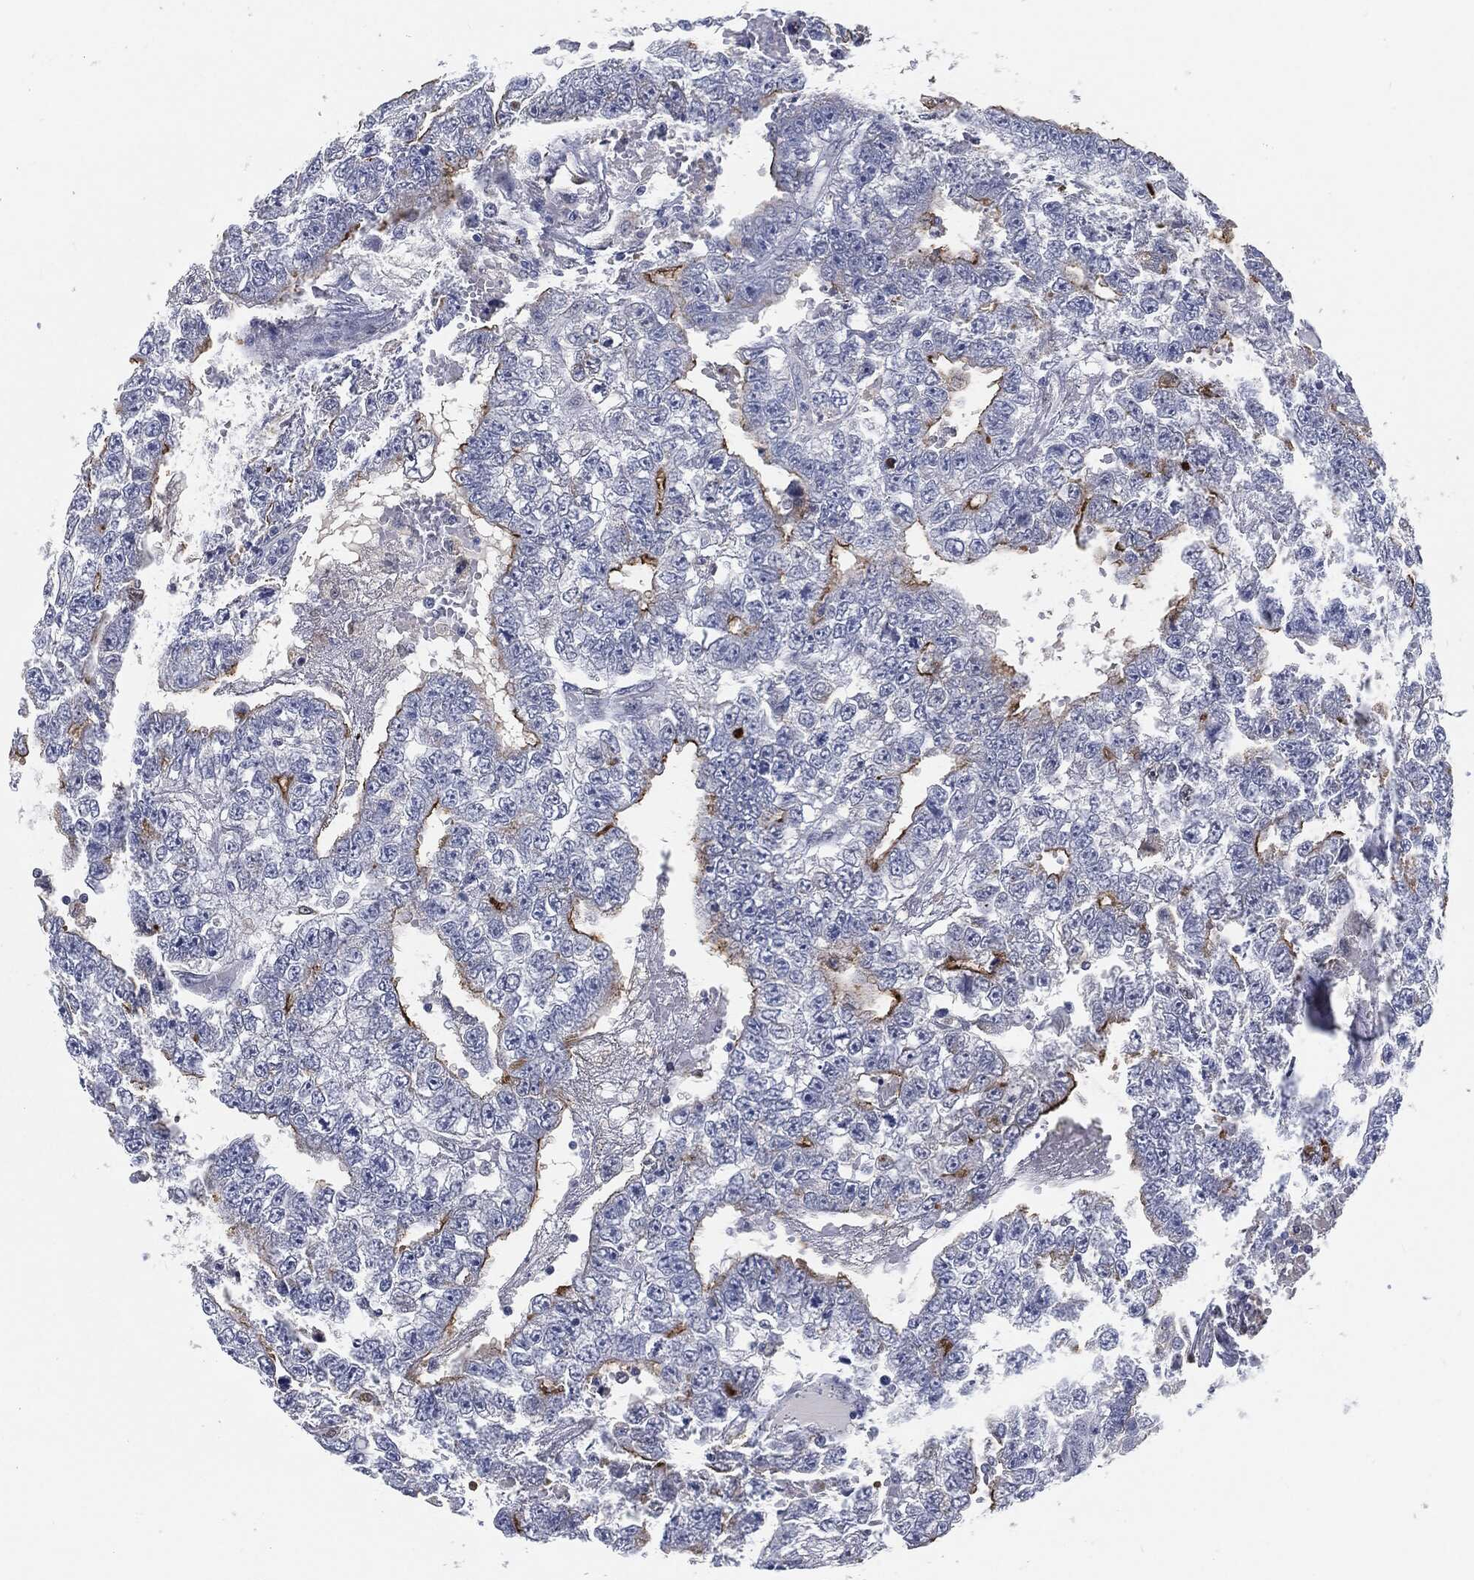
{"staining": {"intensity": "strong", "quantity": "<25%", "location": "cytoplasmic/membranous"}, "tissue": "testis cancer", "cell_type": "Tumor cells", "image_type": "cancer", "snomed": [{"axis": "morphology", "description": "Carcinoma, Embryonal, NOS"}, {"axis": "topography", "description": "Testis"}], "caption": "This is a photomicrograph of IHC staining of testis cancer (embryonal carcinoma), which shows strong staining in the cytoplasmic/membranous of tumor cells.", "gene": "PROM1", "patient": {"sex": "male", "age": 25}}